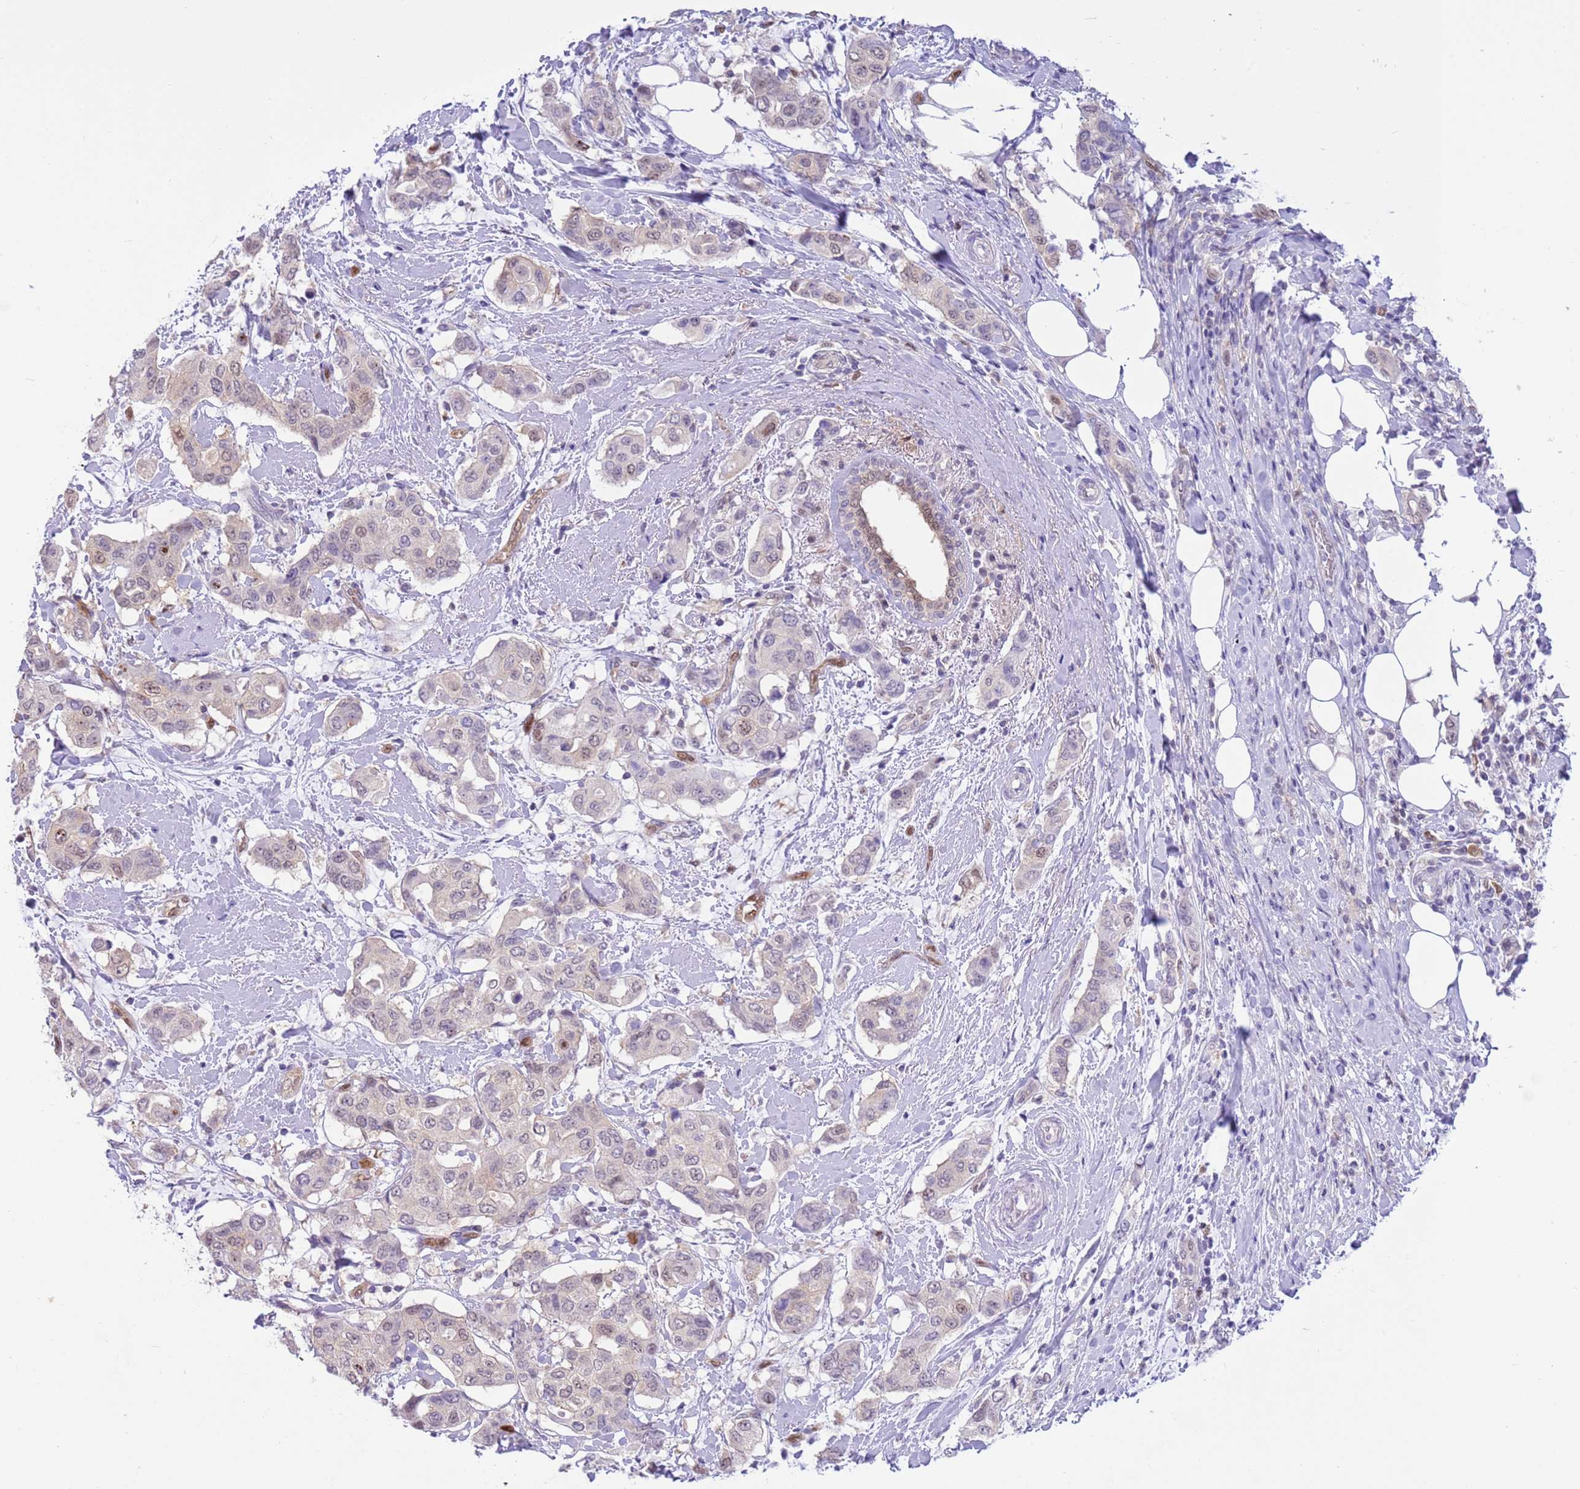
{"staining": {"intensity": "weak", "quantity": "<25%", "location": "cytoplasmic/membranous,nuclear"}, "tissue": "breast cancer", "cell_type": "Tumor cells", "image_type": "cancer", "snomed": [{"axis": "morphology", "description": "Lobular carcinoma"}, {"axis": "topography", "description": "Breast"}], "caption": "DAB immunohistochemical staining of human breast cancer displays no significant positivity in tumor cells. (DAB (3,3'-diaminobenzidine) immunohistochemistry (IHC) visualized using brightfield microscopy, high magnification).", "gene": "DDI2", "patient": {"sex": "female", "age": 51}}